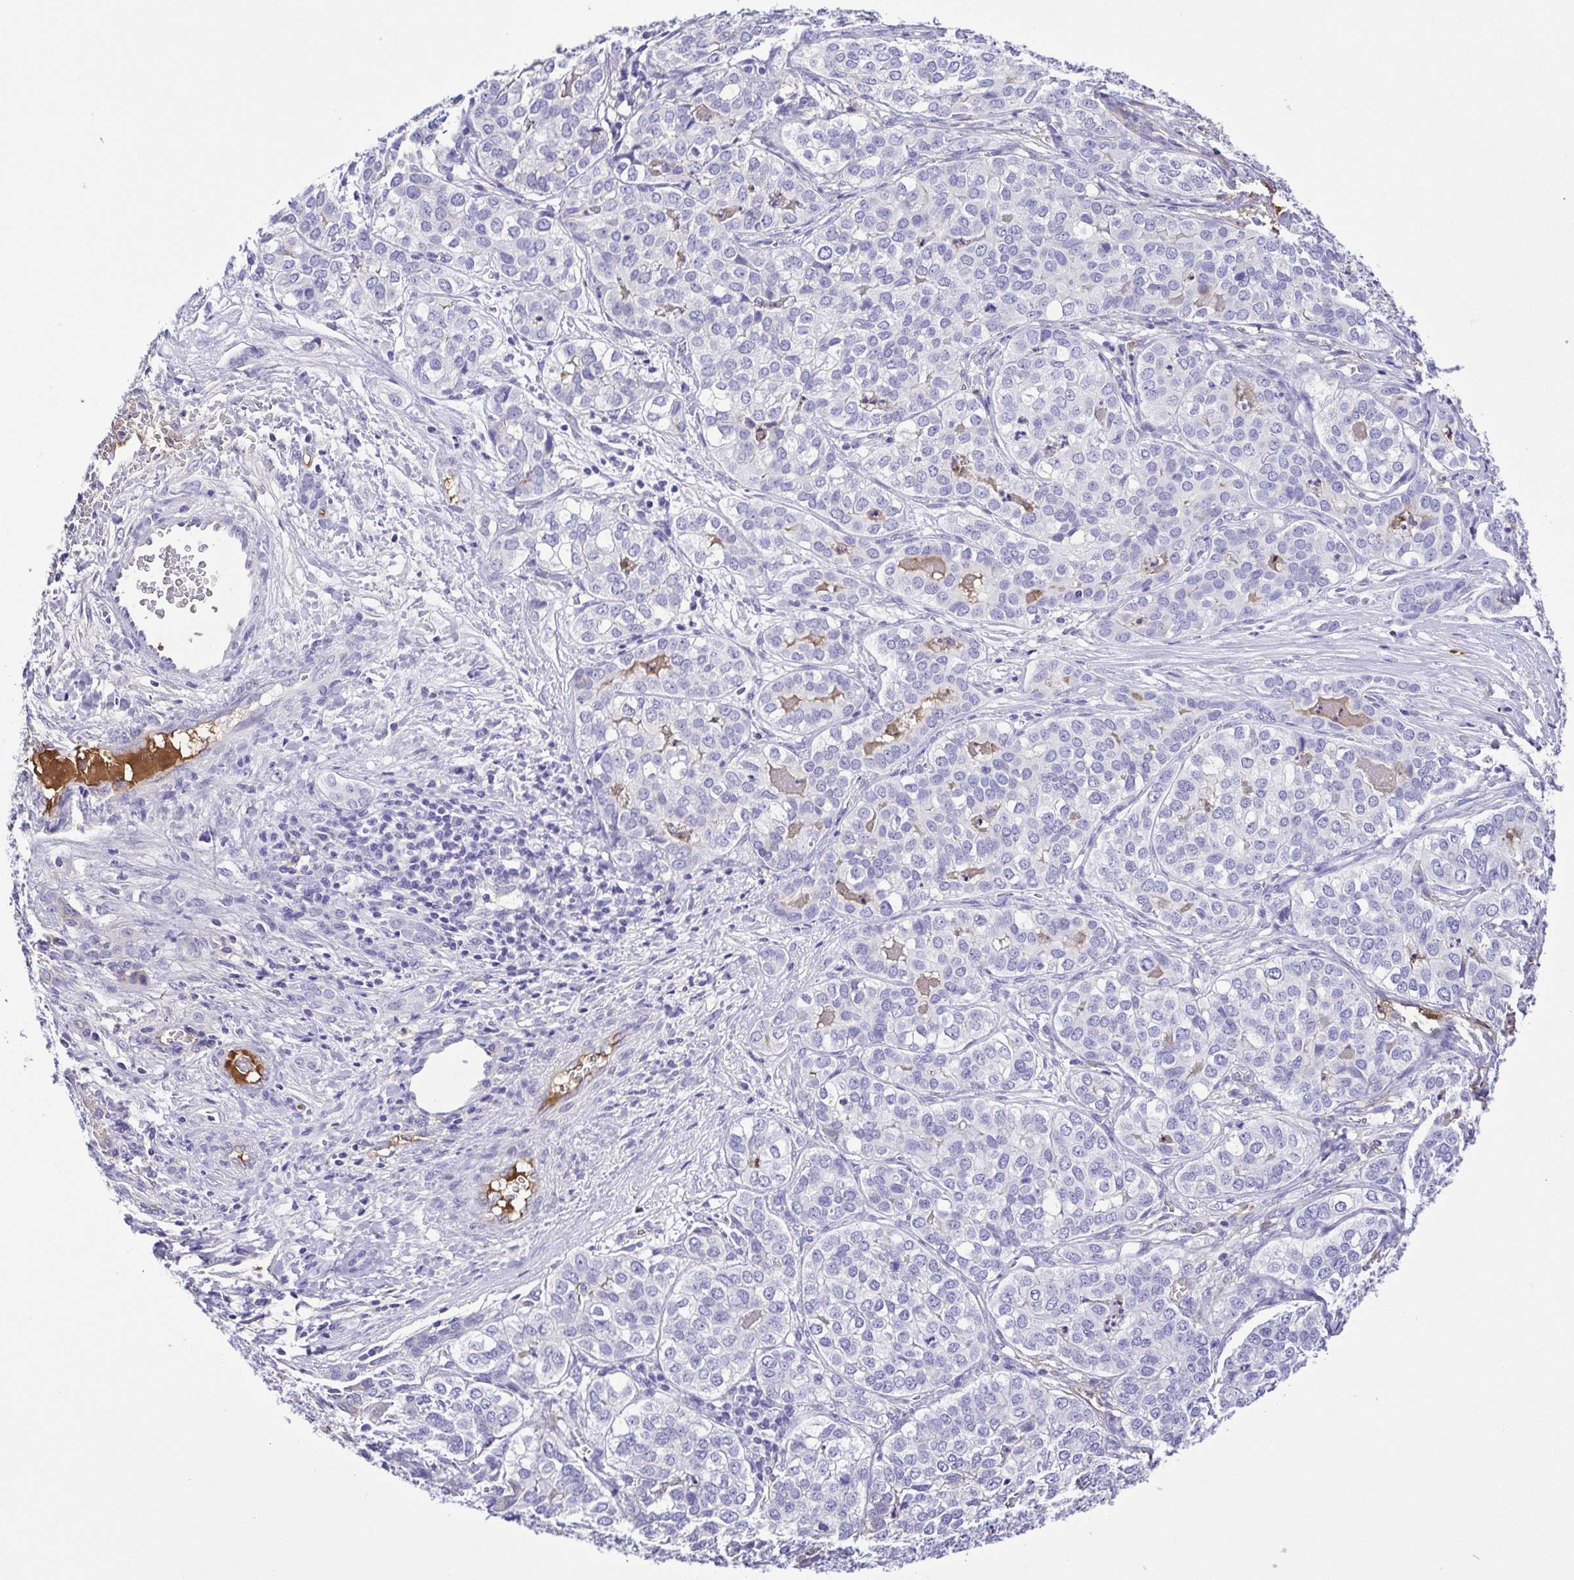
{"staining": {"intensity": "negative", "quantity": "none", "location": "none"}, "tissue": "liver cancer", "cell_type": "Tumor cells", "image_type": "cancer", "snomed": [{"axis": "morphology", "description": "Cholangiocarcinoma"}, {"axis": "topography", "description": "Liver"}], "caption": "Immunohistochemistry (IHC) photomicrograph of neoplastic tissue: human liver cancer (cholangiocarcinoma) stained with DAB displays no significant protein expression in tumor cells.", "gene": "IGFL1", "patient": {"sex": "male", "age": 56}}